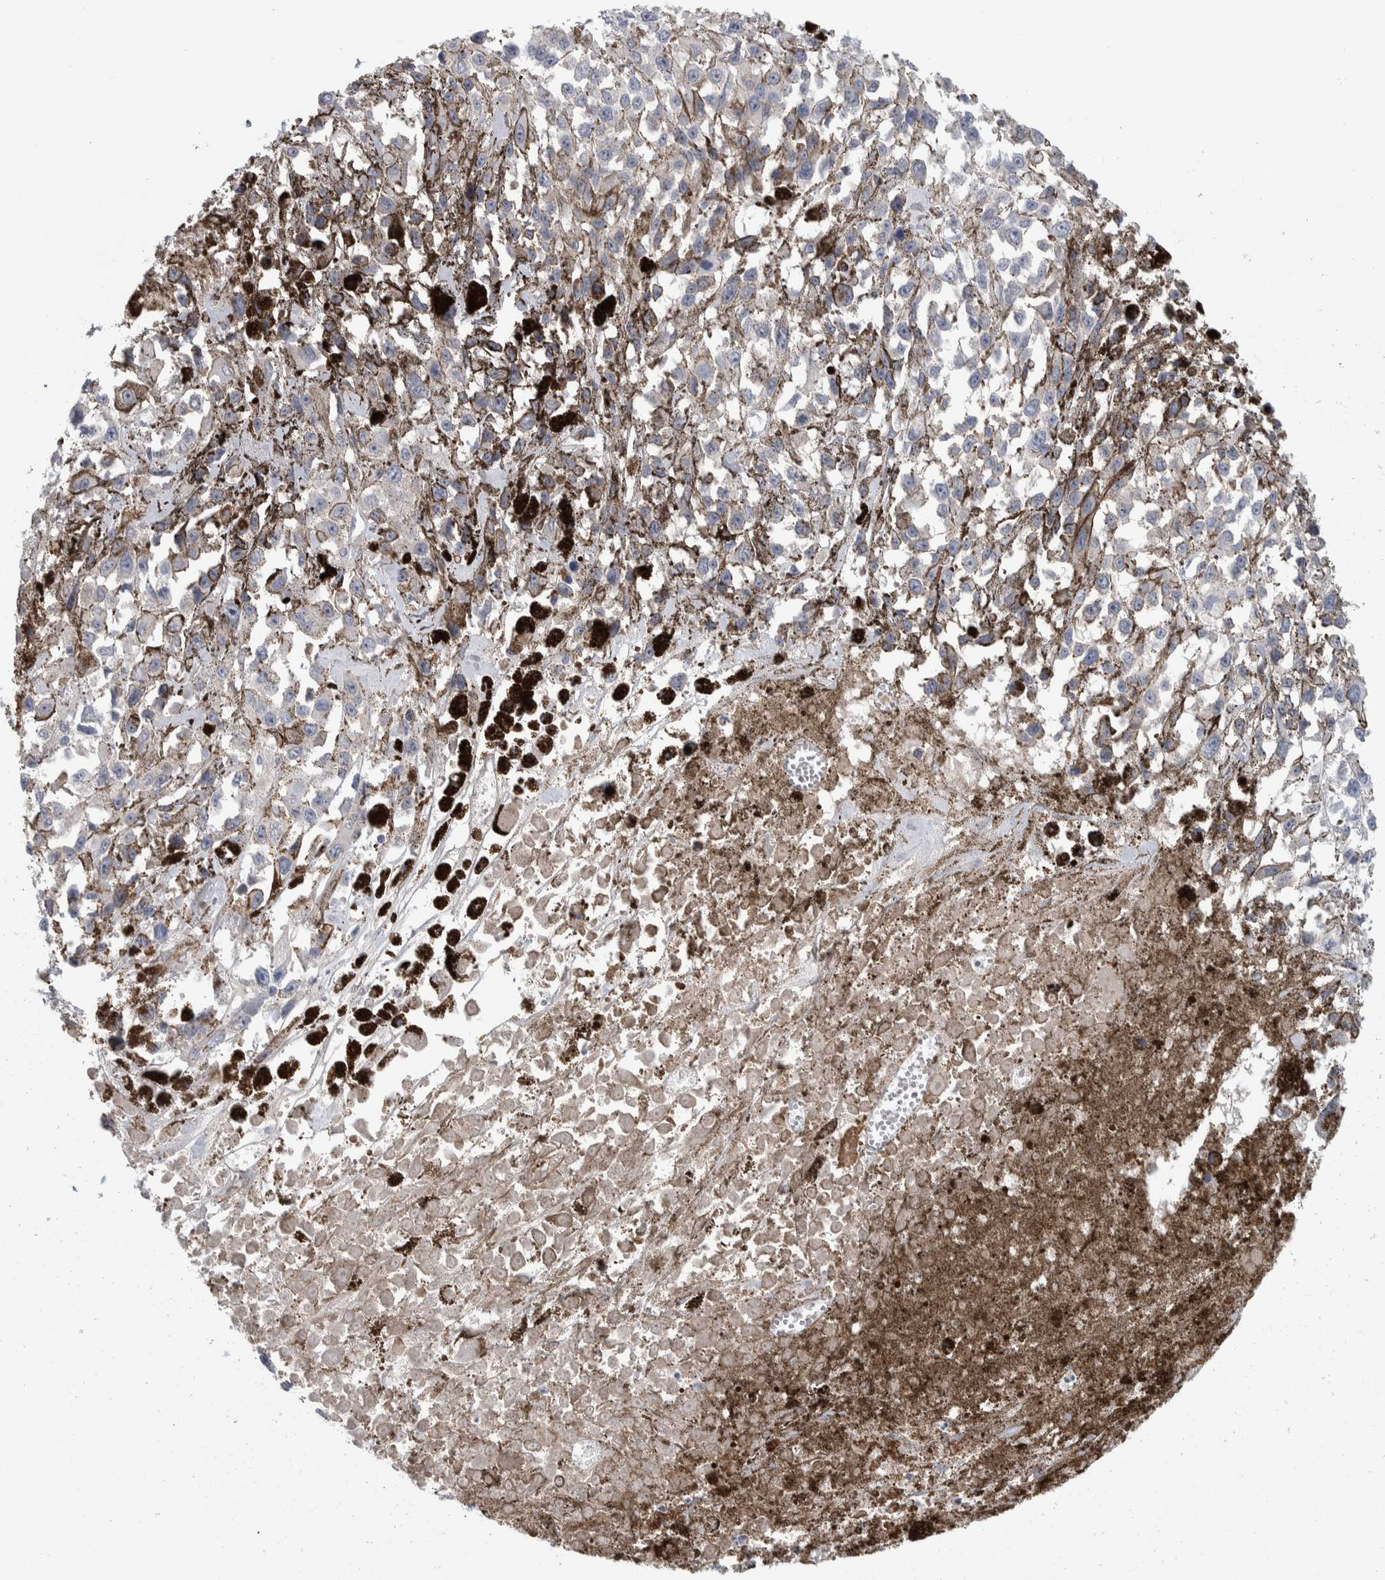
{"staining": {"intensity": "negative", "quantity": "none", "location": "none"}, "tissue": "melanoma", "cell_type": "Tumor cells", "image_type": "cancer", "snomed": [{"axis": "morphology", "description": "Malignant melanoma, Metastatic site"}, {"axis": "topography", "description": "Lymph node"}], "caption": "DAB (3,3'-diaminobenzidine) immunohistochemical staining of human malignant melanoma (metastatic site) displays no significant staining in tumor cells.", "gene": "PSMG3", "patient": {"sex": "male", "age": 59}}